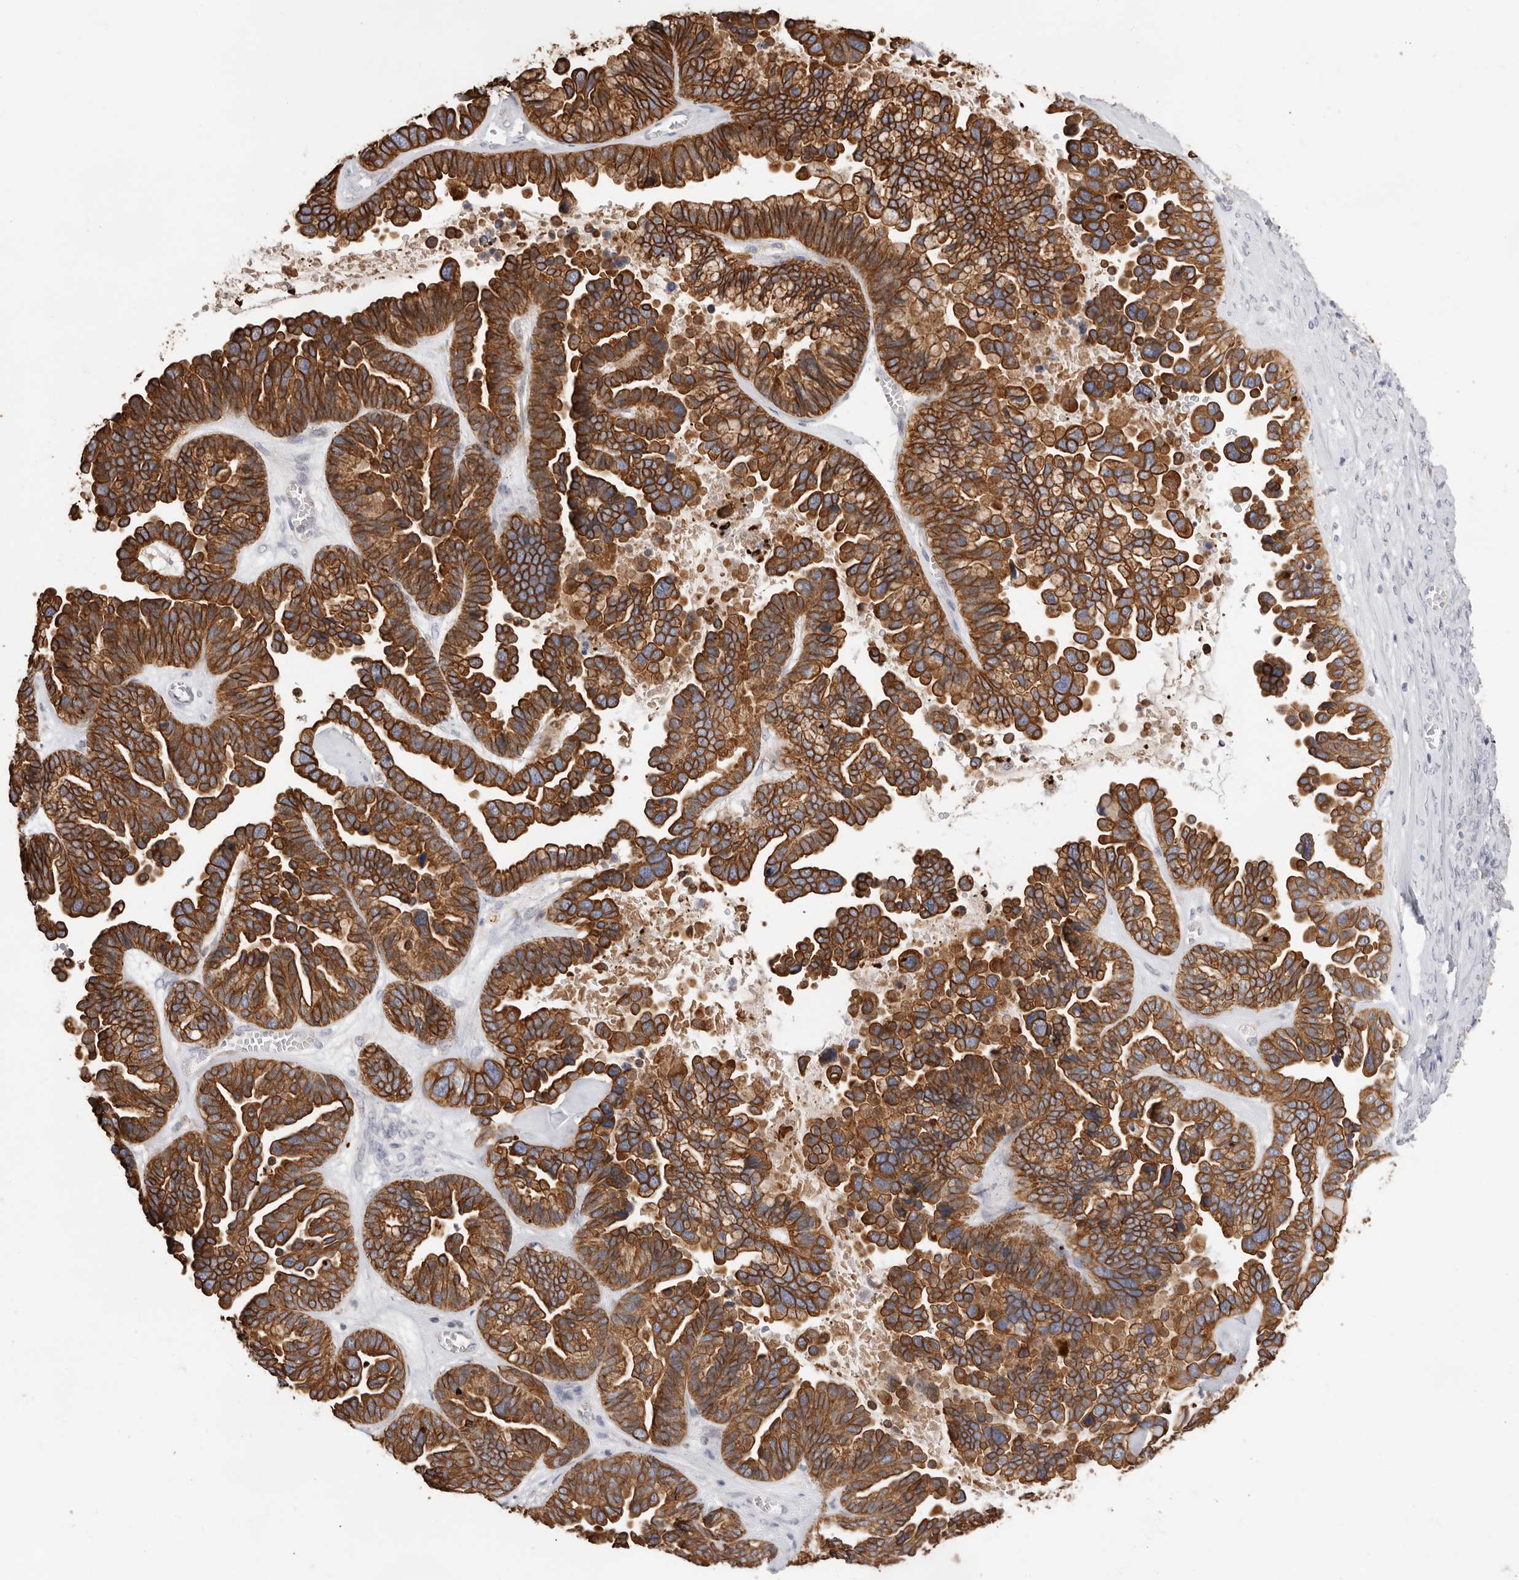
{"staining": {"intensity": "strong", "quantity": ">75%", "location": "cytoplasmic/membranous"}, "tissue": "ovarian cancer", "cell_type": "Tumor cells", "image_type": "cancer", "snomed": [{"axis": "morphology", "description": "Cystadenocarcinoma, serous, NOS"}, {"axis": "topography", "description": "Ovary"}], "caption": "Ovarian cancer was stained to show a protein in brown. There is high levels of strong cytoplasmic/membranous staining in about >75% of tumor cells.", "gene": "USH1C", "patient": {"sex": "female", "age": 56}}